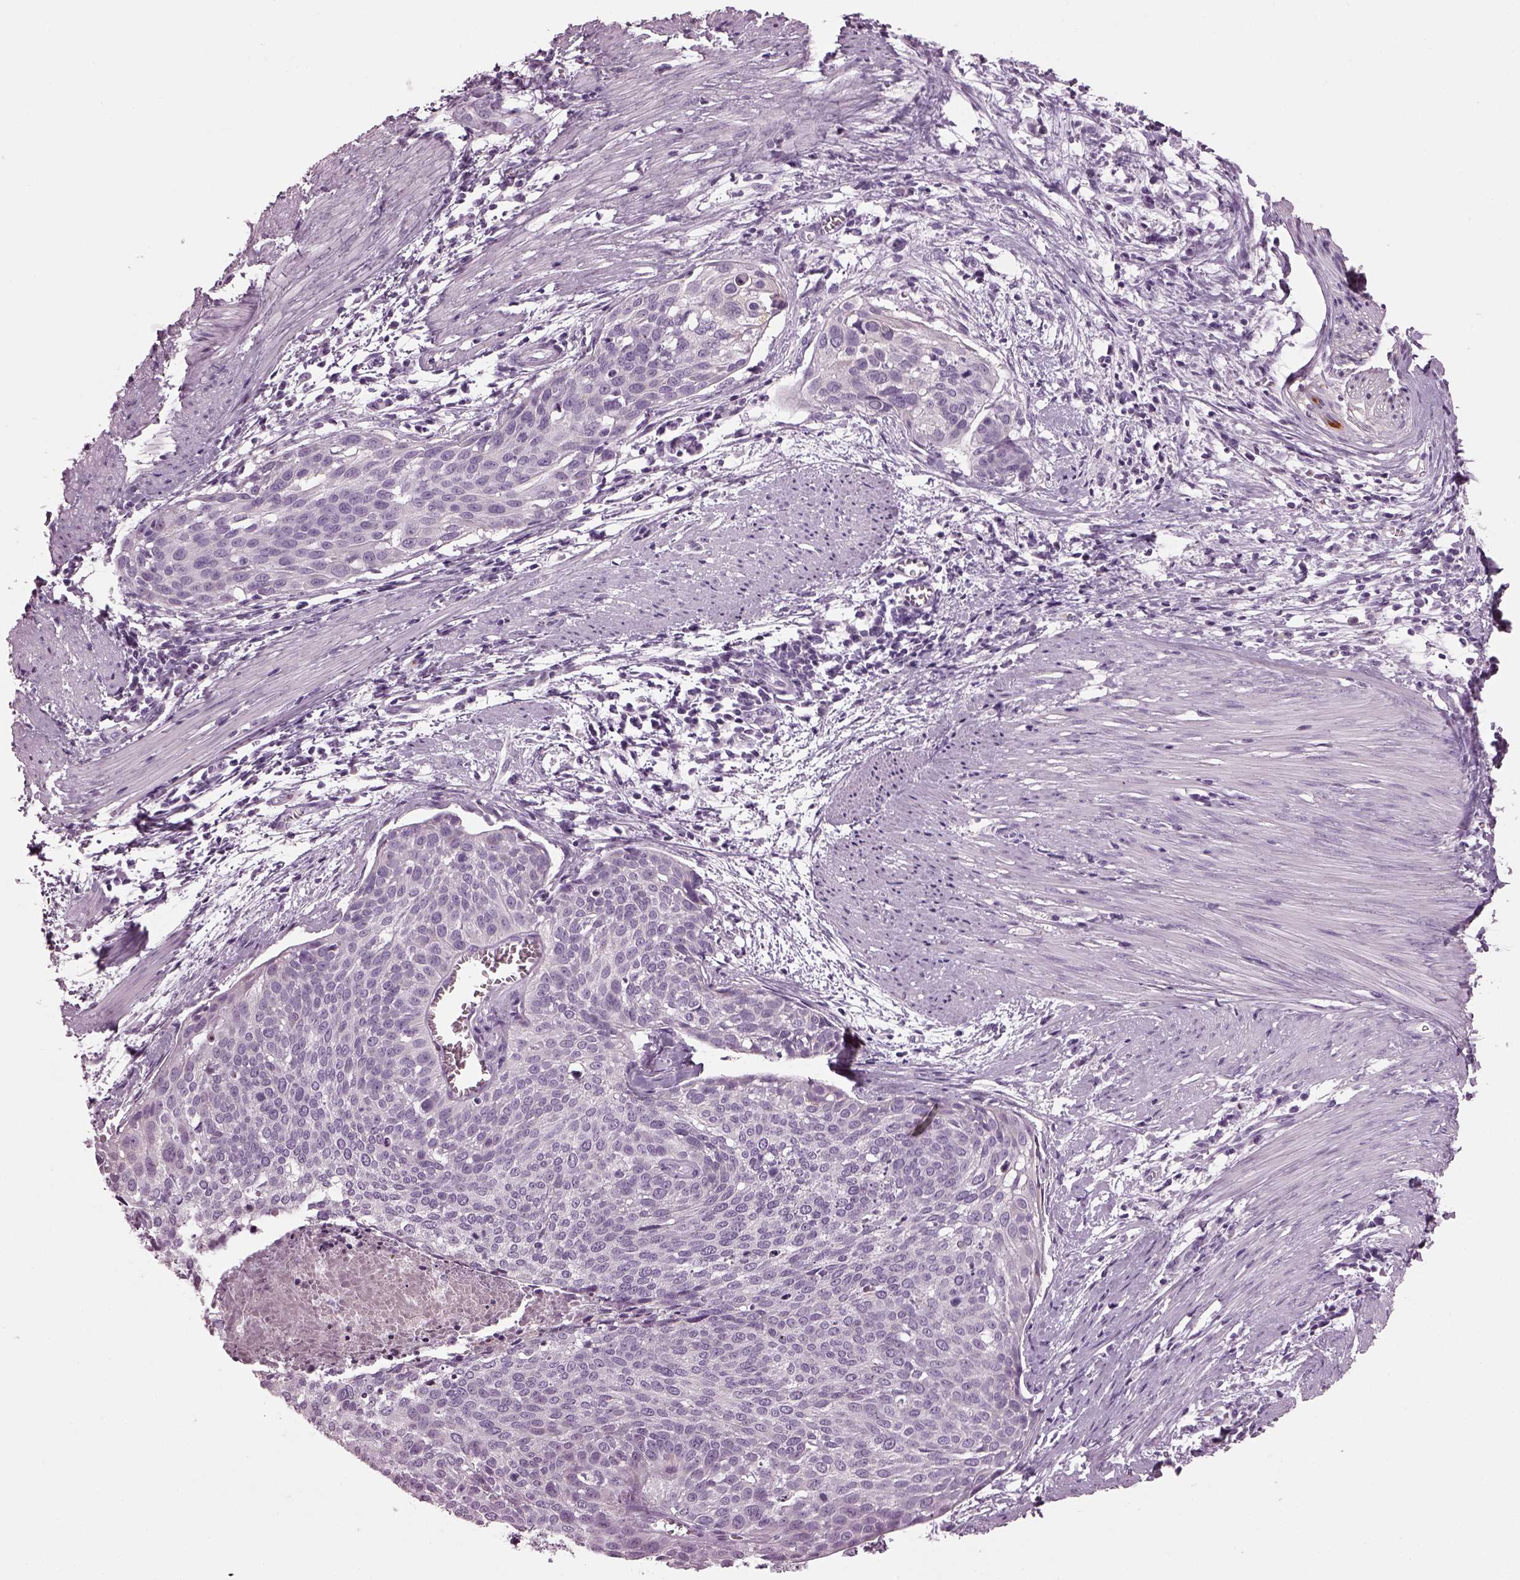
{"staining": {"intensity": "negative", "quantity": "none", "location": "none"}, "tissue": "cervical cancer", "cell_type": "Tumor cells", "image_type": "cancer", "snomed": [{"axis": "morphology", "description": "Squamous cell carcinoma, NOS"}, {"axis": "topography", "description": "Cervix"}], "caption": "This is a micrograph of immunohistochemistry (IHC) staining of cervical squamous cell carcinoma, which shows no expression in tumor cells.", "gene": "DPYSL5", "patient": {"sex": "female", "age": 39}}